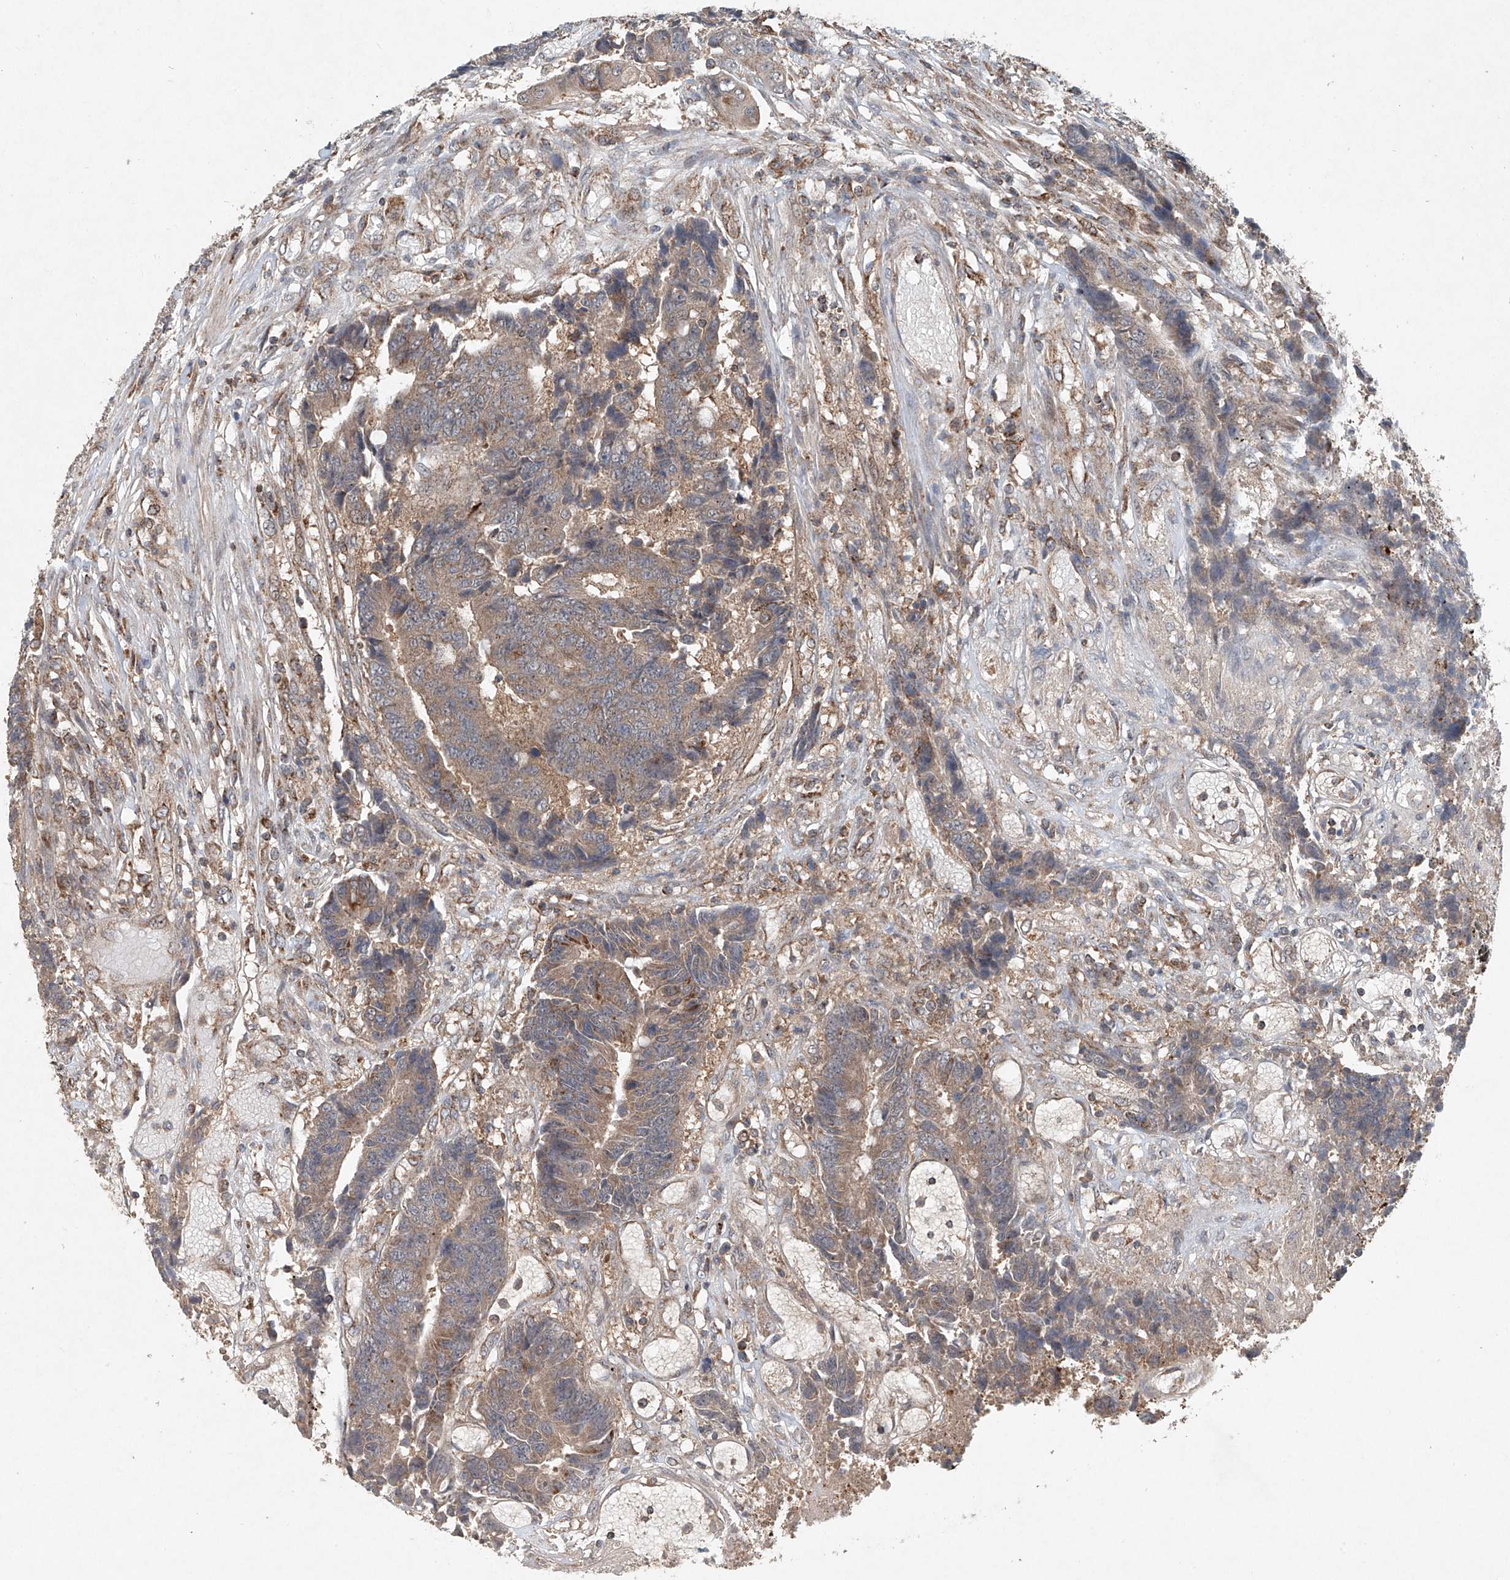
{"staining": {"intensity": "moderate", "quantity": ">75%", "location": "cytoplasmic/membranous"}, "tissue": "colorectal cancer", "cell_type": "Tumor cells", "image_type": "cancer", "snomed": [{"axis": "morphology", "description": "Adenocarcinoma, NOS"}, {"axis": "topography", "description": "Rectum"}], "caption": "IHC photomicrograph of neoplastic tissue: human adenocarcinoma (colorectal) stained using immunohistochemistry (IHC) demonstrates medium levels of moderate protein expression localized specifically in the cytoplasmic/membranous of tumor cells, appearing as a cytoplasmic/membranous brown color.", "gene": "DCAF11", "patient": {"sex": "male", "age": 84}}